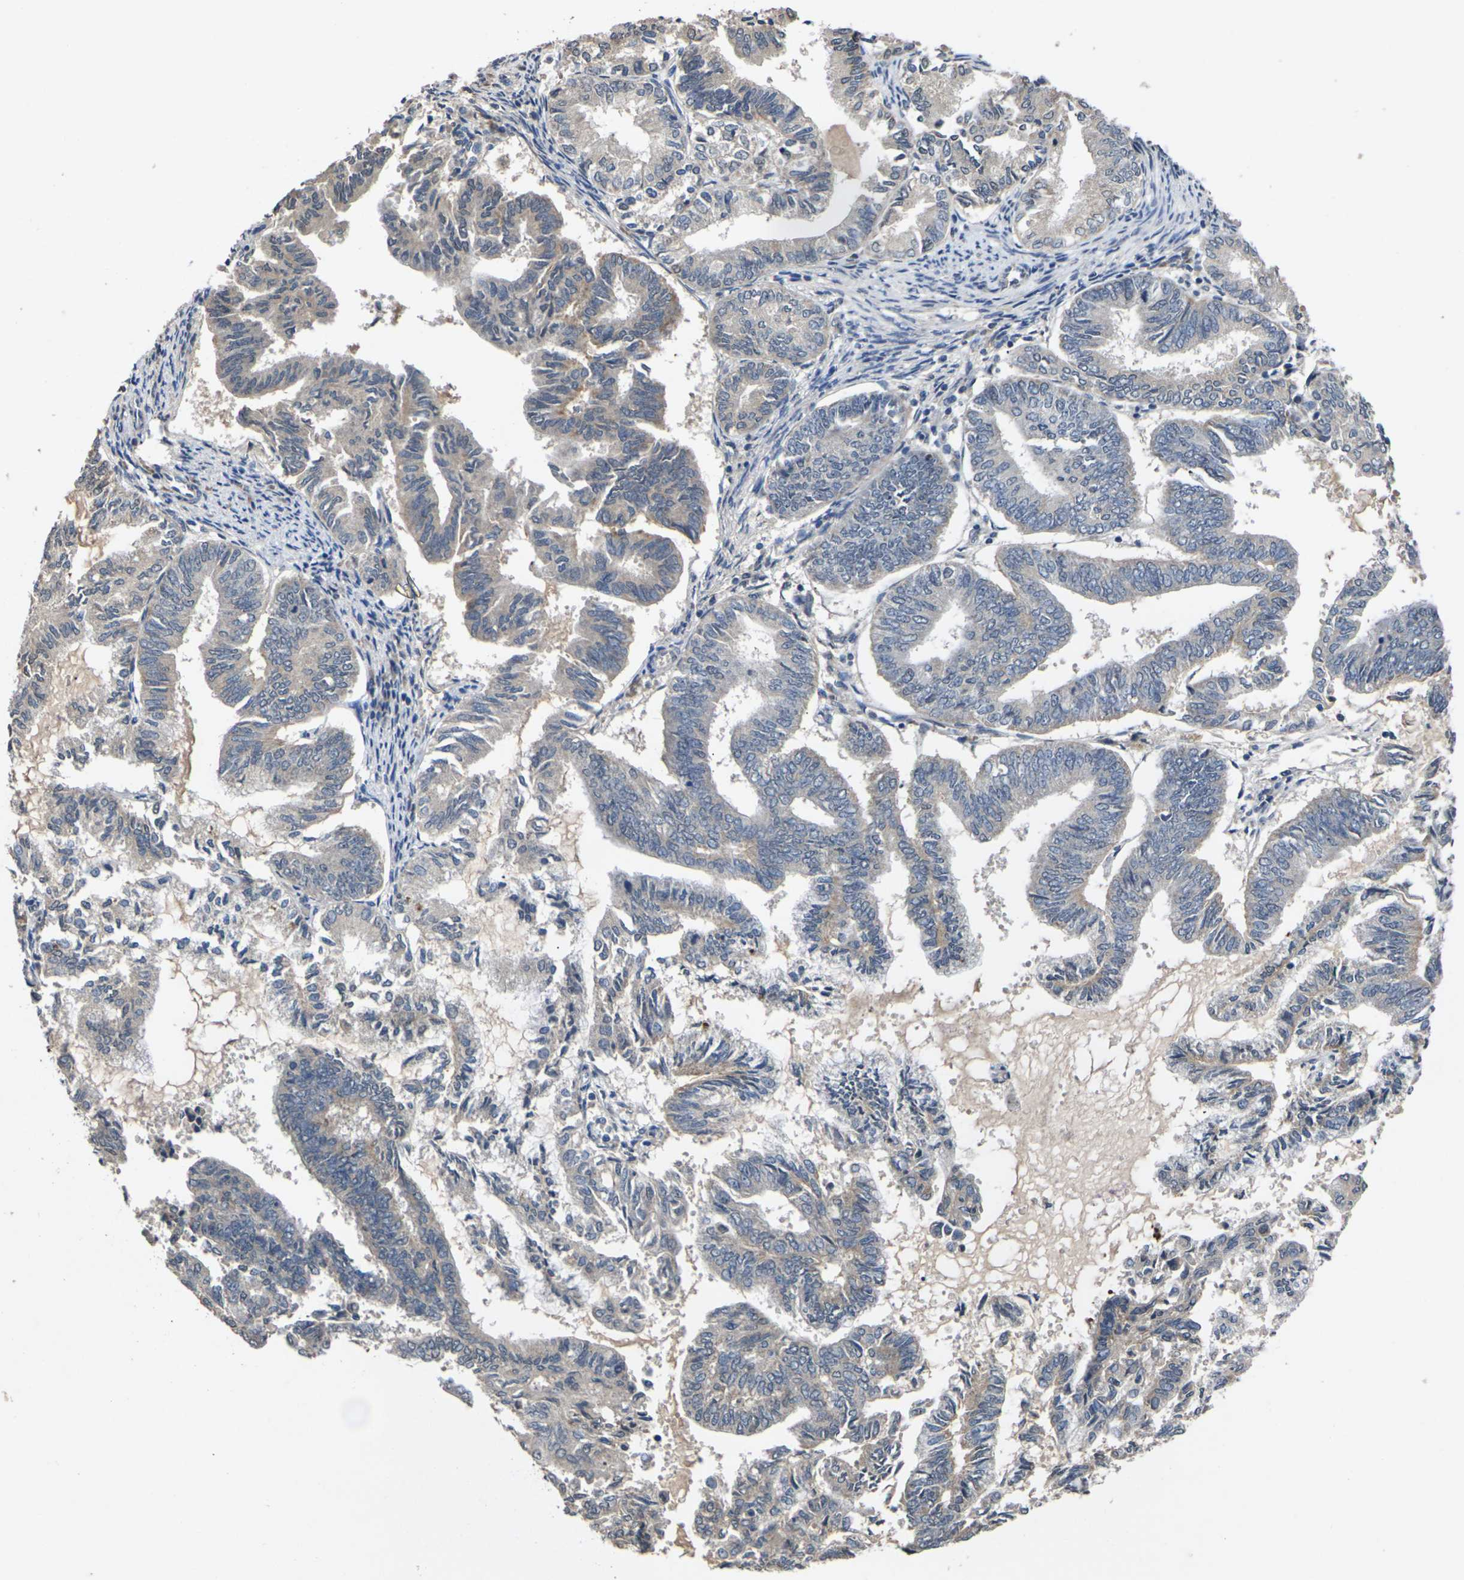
{"staining": {"intensity": "moderate", "quantity": "<25%", "location": "cytoplasmic/membranous"}, "tissue": "endometrial cancer", "cell_type": "Tumor cells", "image_type": "cancer", "snomed": [{"axis": "morphology", "description": "Adenocarcinoma, NOS"}, {"axis": "topography", "description": "Endometrium"}], "caption": "This histopathology image reveals IHC staining of human adenocarcinoma (endometrial), with low moderate cytoplasmic/membranous expression in approximately <25% of tumor cells.", "gene": "SLC2A2", "patient": {"sex": "female", "age": 86}}